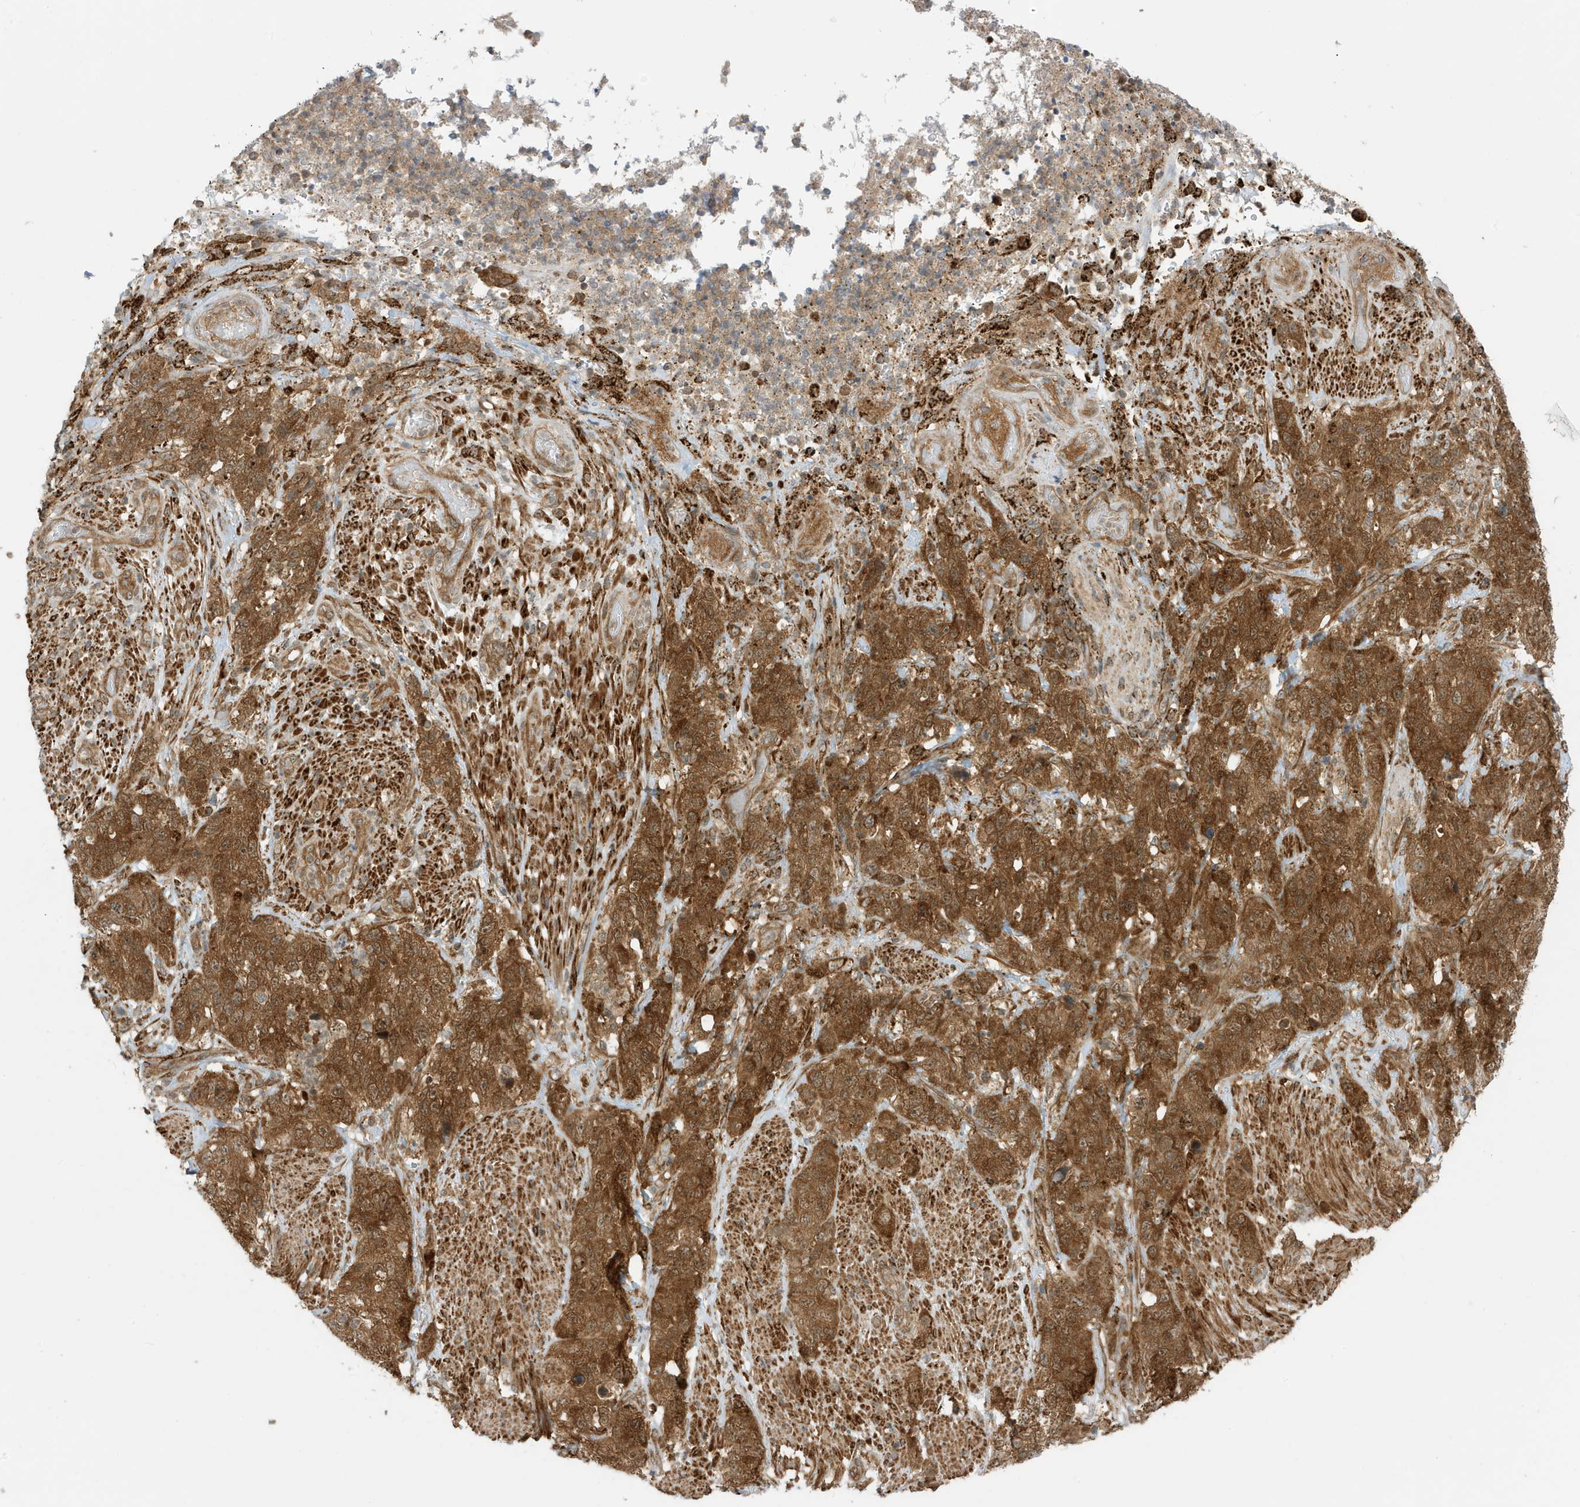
{"staining": {"intensity": "strong", "quantity": ">75%", "location": "cytoplasmic/membranous"}, "tissue": "stomach cancer", "cell_type": "Tumor cells", "image_type": "cancer", "snomed": [{"axis": "morphology", "description": "Adenocarcinoma, NOS"}, {"axis": "topography", "description": "Stomach"}], "caption": "Stomach adenocarcinoma tissue reveals strong cytoplasmic/membranous expression in approximately >75% of tumor cells, visualized by immunohistochemistry.", "gene": "DHX36", "patient": {"sex": "male", "age": 48}}